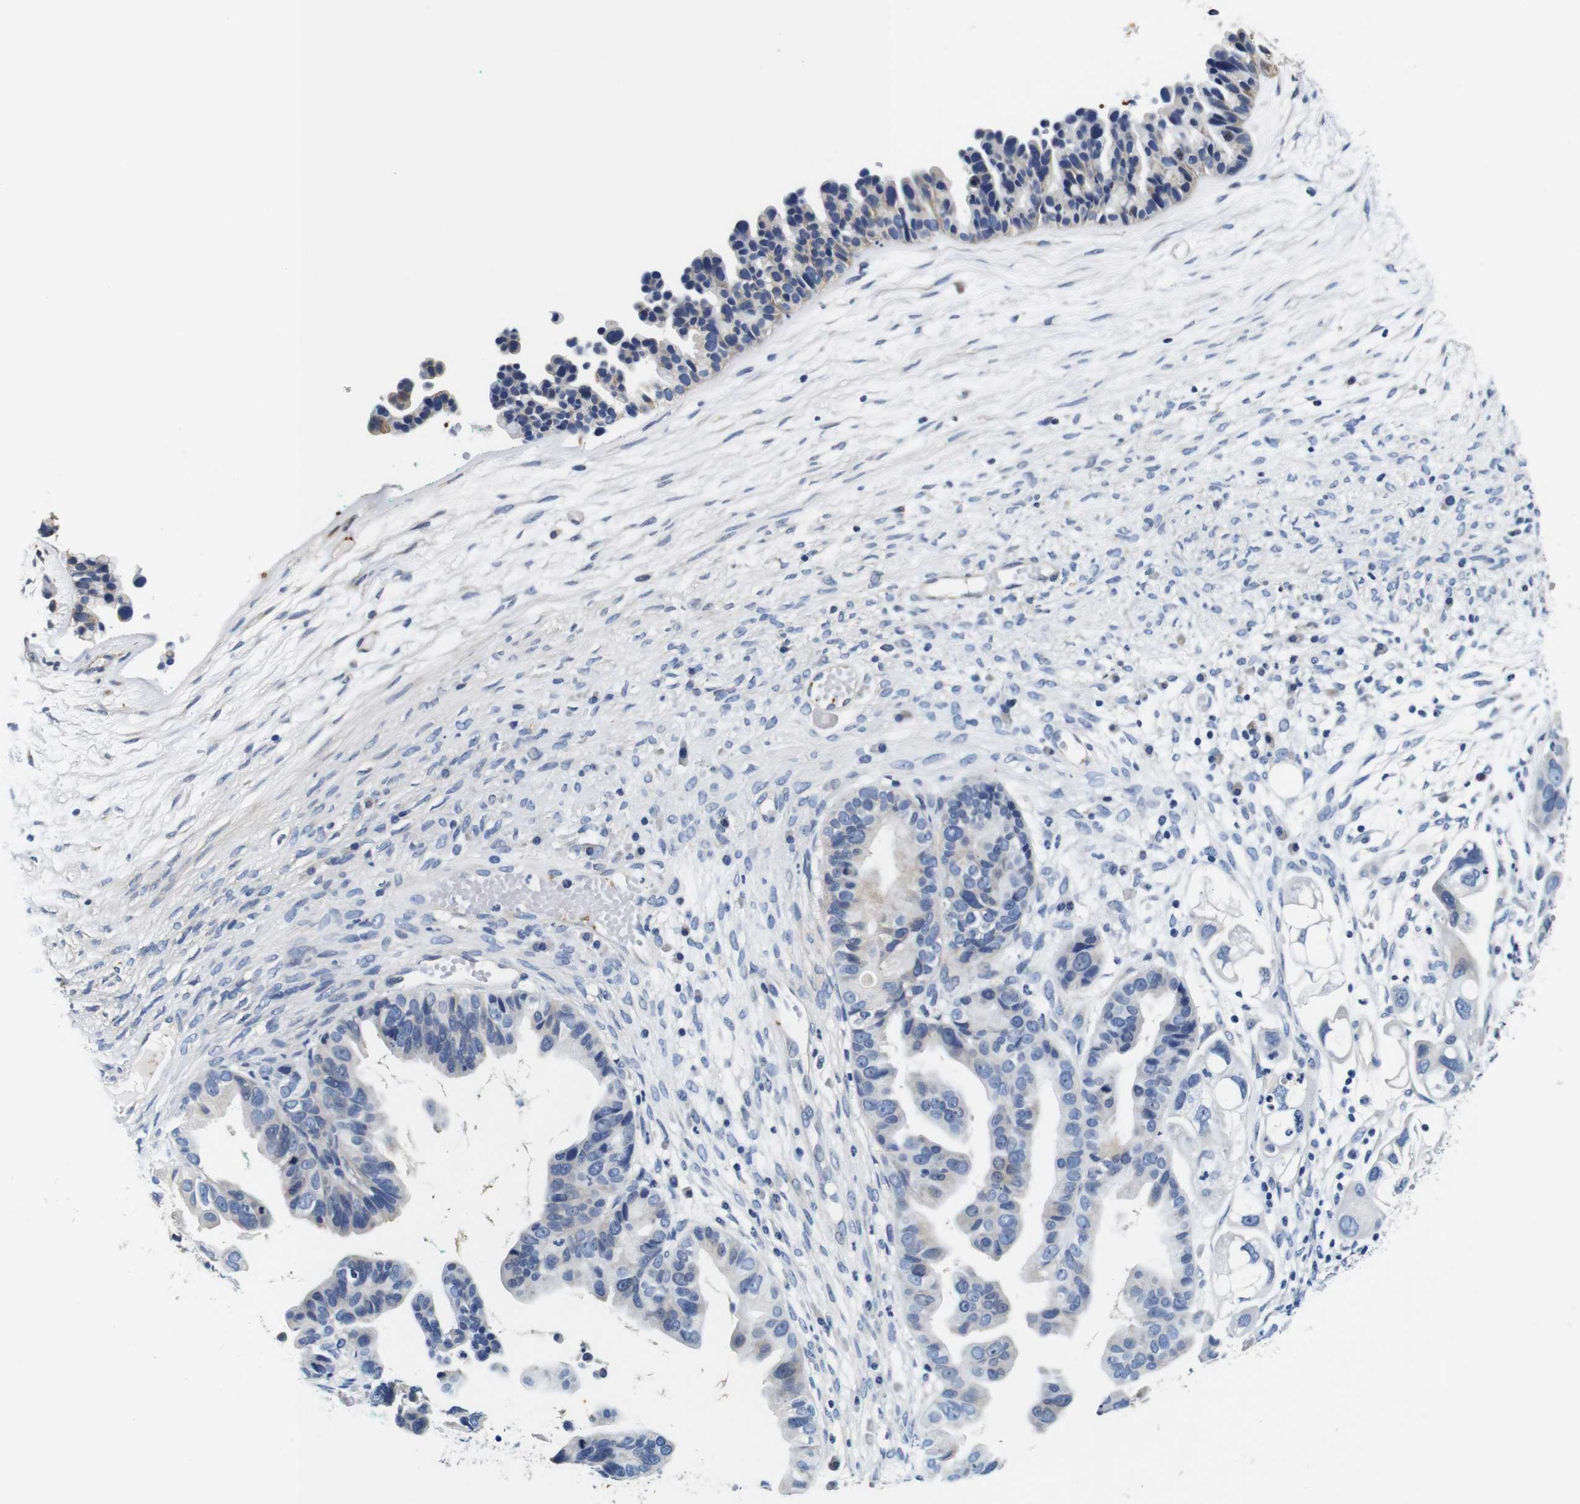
{"staining": {"intensity": "weak", "quantity": "<25%", "location": "cytoplasmic/membranous"}, "tissue": "ovarian cancer", "cell_type": "Tumor cells", "image_type": "cancer", "snomed": [{"axis": "morphology", "description": "Cystadenocarcinoma, serous, NOS"}, {"axis": "topography", "description": "Ovary"}], "caption": "This photomicrograph is of ovarian serous cystadenocarcinoma stained with immunohistochemistry to label a protein in brown with the nuclei are counter-stained blue. There is no positivity in tumor cells.", "gene": "GP1BA", "patient": {"sex": "female", "age": 56}}